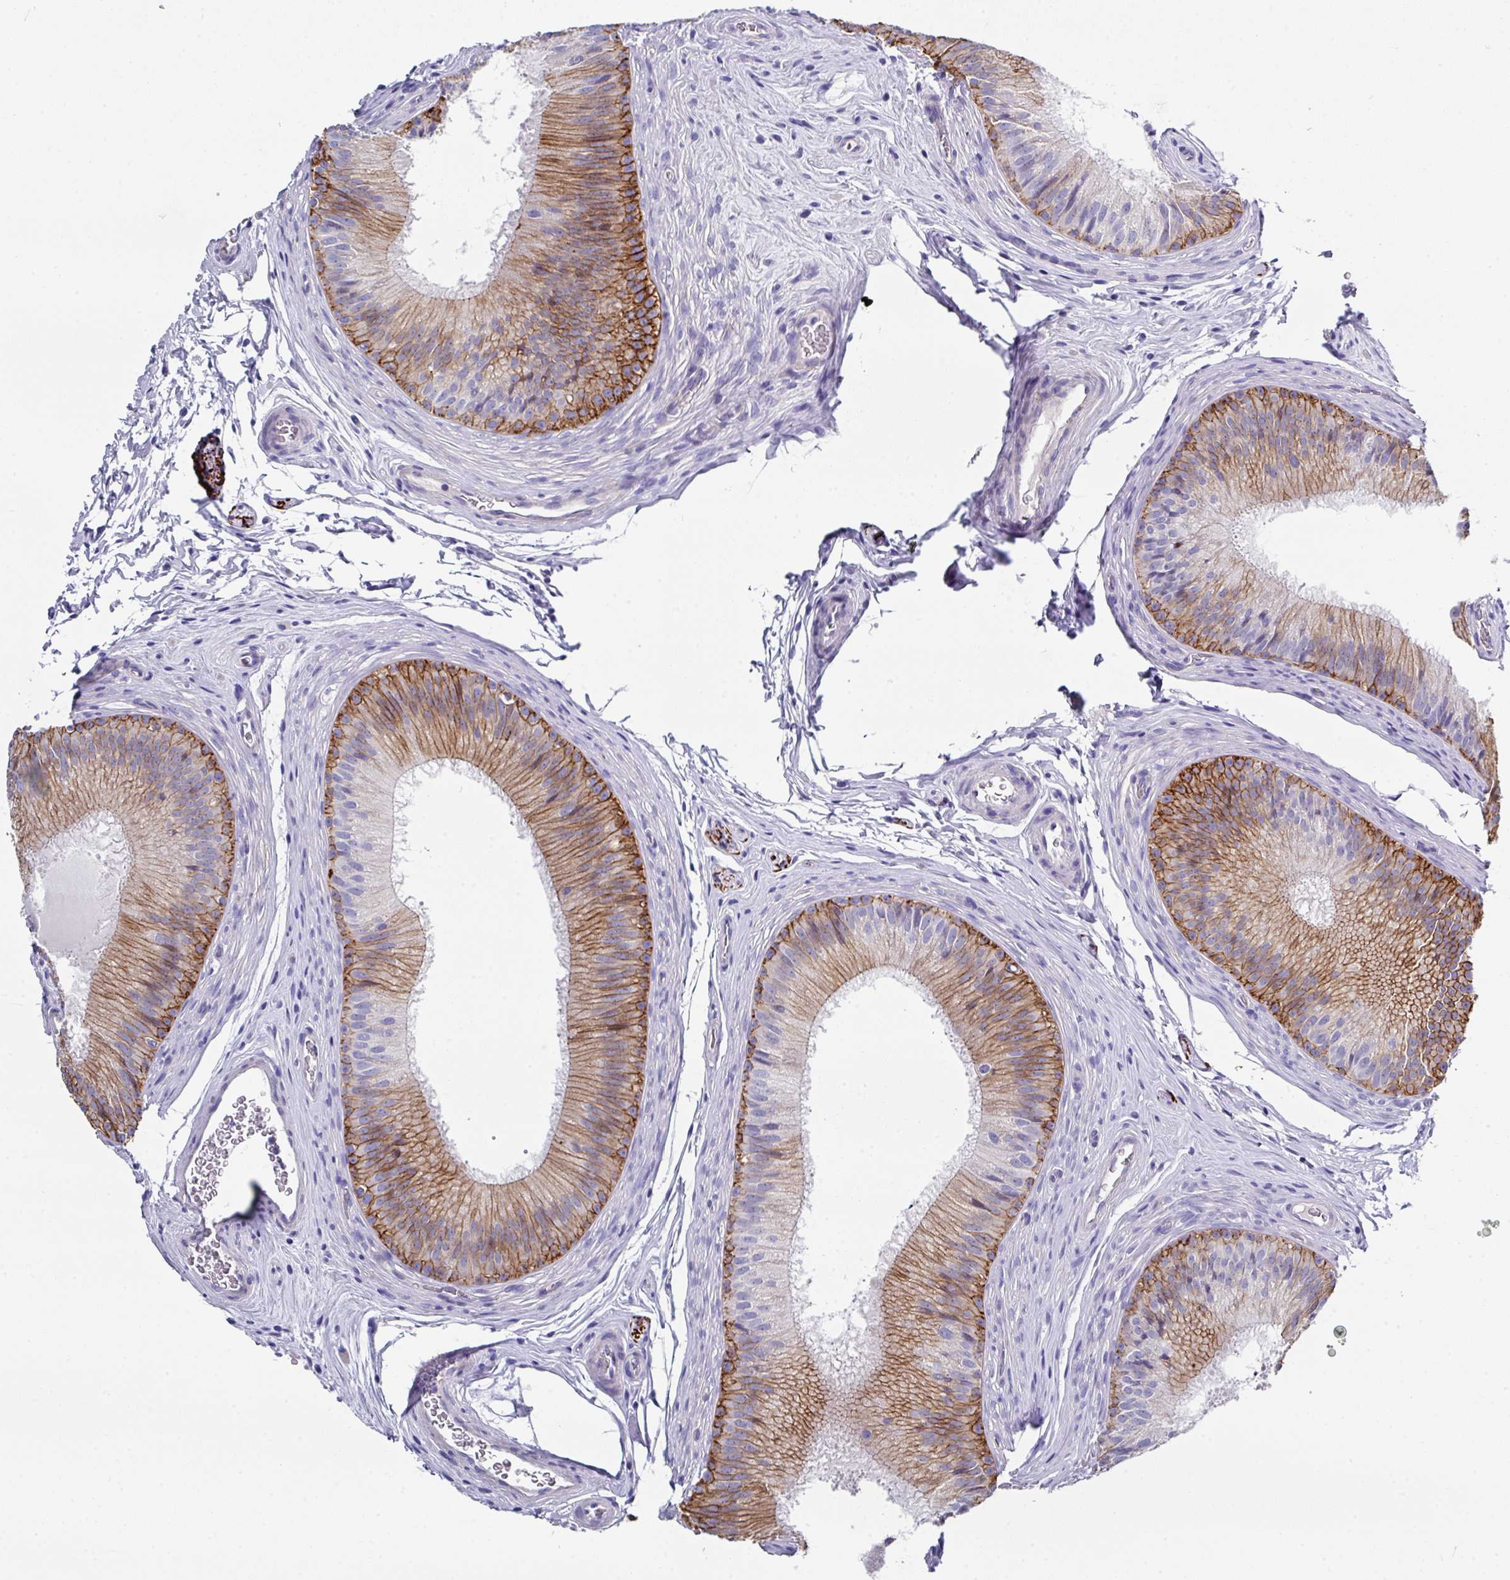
{"staining": {"intensity": "strong", "quantity": "25%-75%", "location": "cytoplasmic/membranous"}, "tissue": "epididymis", "cell_type": "Glandular cells", "image_type": "normal", "snomed": [{"axis": "morphology", "description": "Normal tissue, NOS"}, {"axis": "topography", "description": "Epididymis"}], "caption": "DAB immunohistochemical staining of unremarkable human epididymis demonstrates strong cytoplasmic/membranous protein staining in approximately 25%-75% of glandular cells. (IHC, brightfield microscopy, high magnification).", "gene": "CLDN1", "patient": {"sex": "male", "age": 24}}